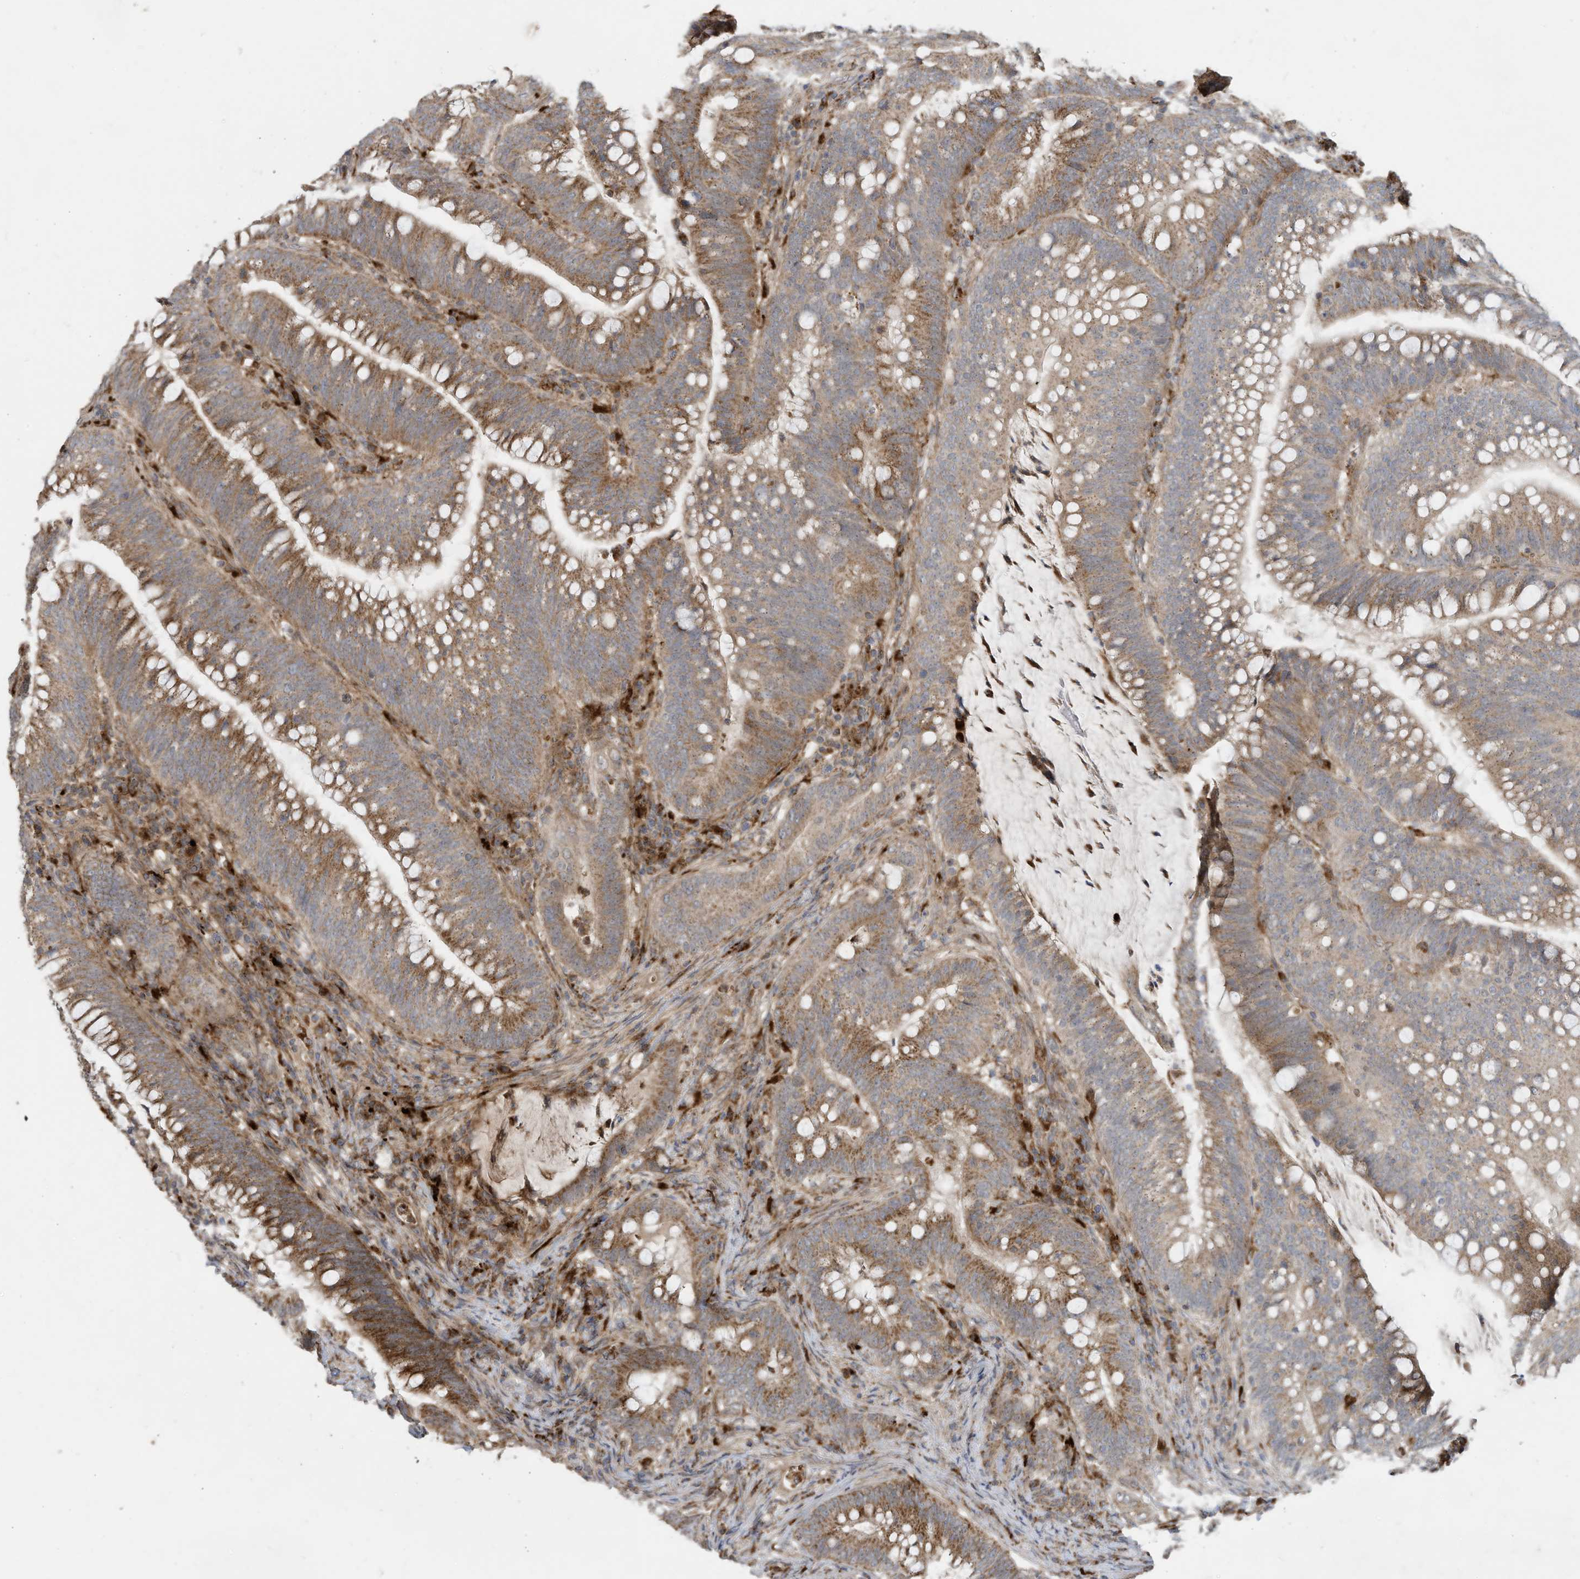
{"staining": {"intensity": "moderate", "quantity": ">75%", "location": "cytoplasmic/membranous"}, "tissue": "colorectal cancer", "cell_type": "Tumor cells", "image_type": "cancer", "snomed": [{"axis": "morphology", "description": "Adenocarcinoma, NOS"}, {"axis": "topography", "description": "Colon"}], "caption": "This is a histology image of immunohistochemistry (IHC) staining of colorectal cancer, which shows moderate staining in the cytoplasmic/membranous of tumor cells.", "gene": "C2orf74", "patient": {"sex": "female", "age": 66}}